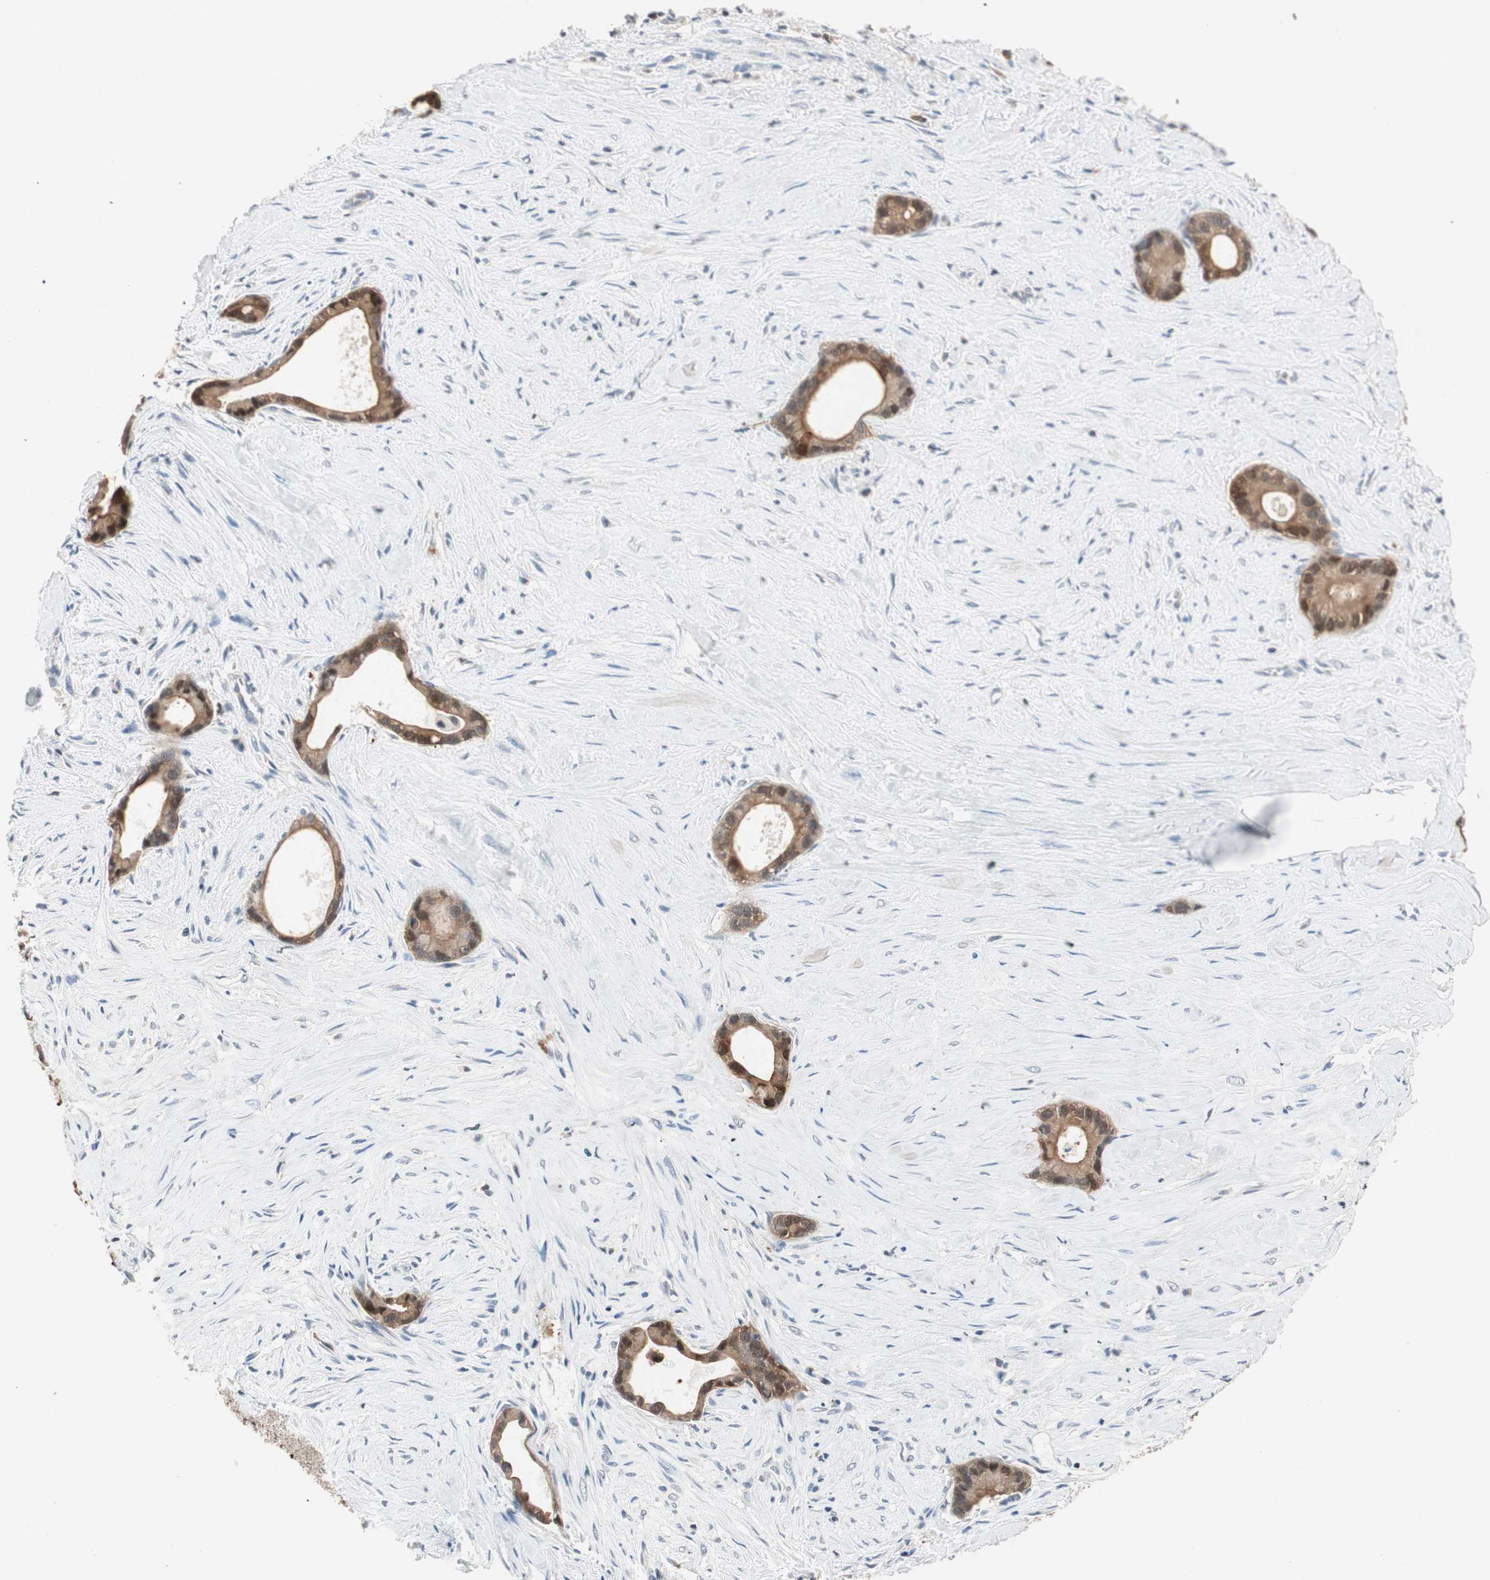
{"staining": {"intensity": "weak", "quantity": ">75%", "location": "cytoplasmic/membranous,nuclear"}, "tissue": "liver cancer", "cell_type": "Tumor cells", "image_type": "cancer", "snomed": [{"axis": "morphology", "description": "Cholangiocarcinoma"}, {"axis": "topography", "description": "Liver"}], "caption": "Immunohistochemical staining of cholangiocarcinoma (liver) displays low levels of weak cytoplasmic/membranous and nuclear protein positivity in about >75% of tumor cells.", "gene": "SERPINB5", "patient": {"sex": "female", "age": 55}}